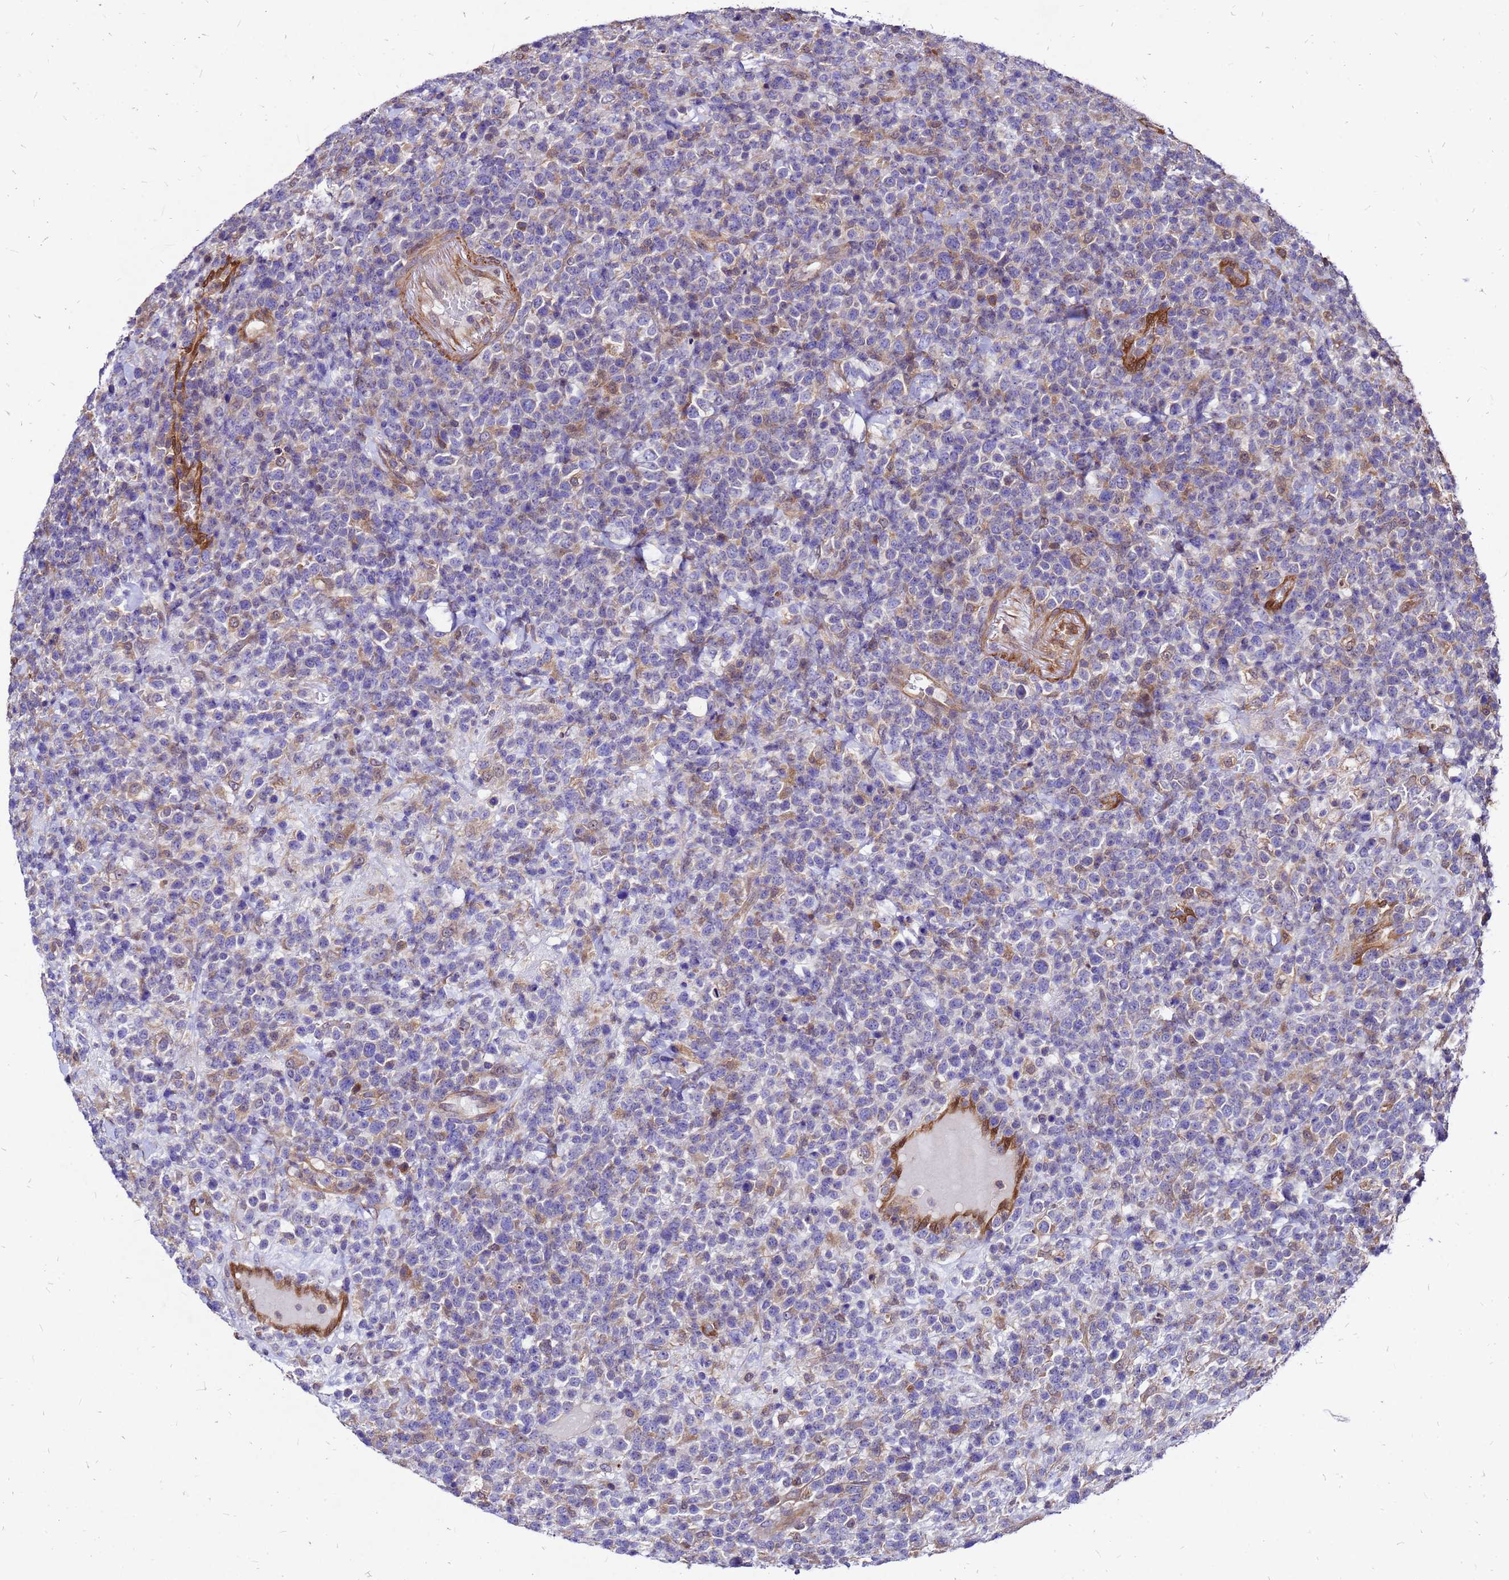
{"staining": {"intensity": "negative", "quantity": "none", "location": "none"}, "tissue": "lymphoma", "cell_type": "Tumor cells", "image_type": "cancer", "snomed": [{"axis": "morphology", "description": "Malignant lymphoma, non-Hodgkin's type, High grade"}, {"axis": "topography", "description": "Colon"}], "caption": "Immunohistochemical staining of human lymphoma shows no significant positivity in tumor cells.", "gene": "DUSP23", "patient": {"sex": "female", "age": 53}}